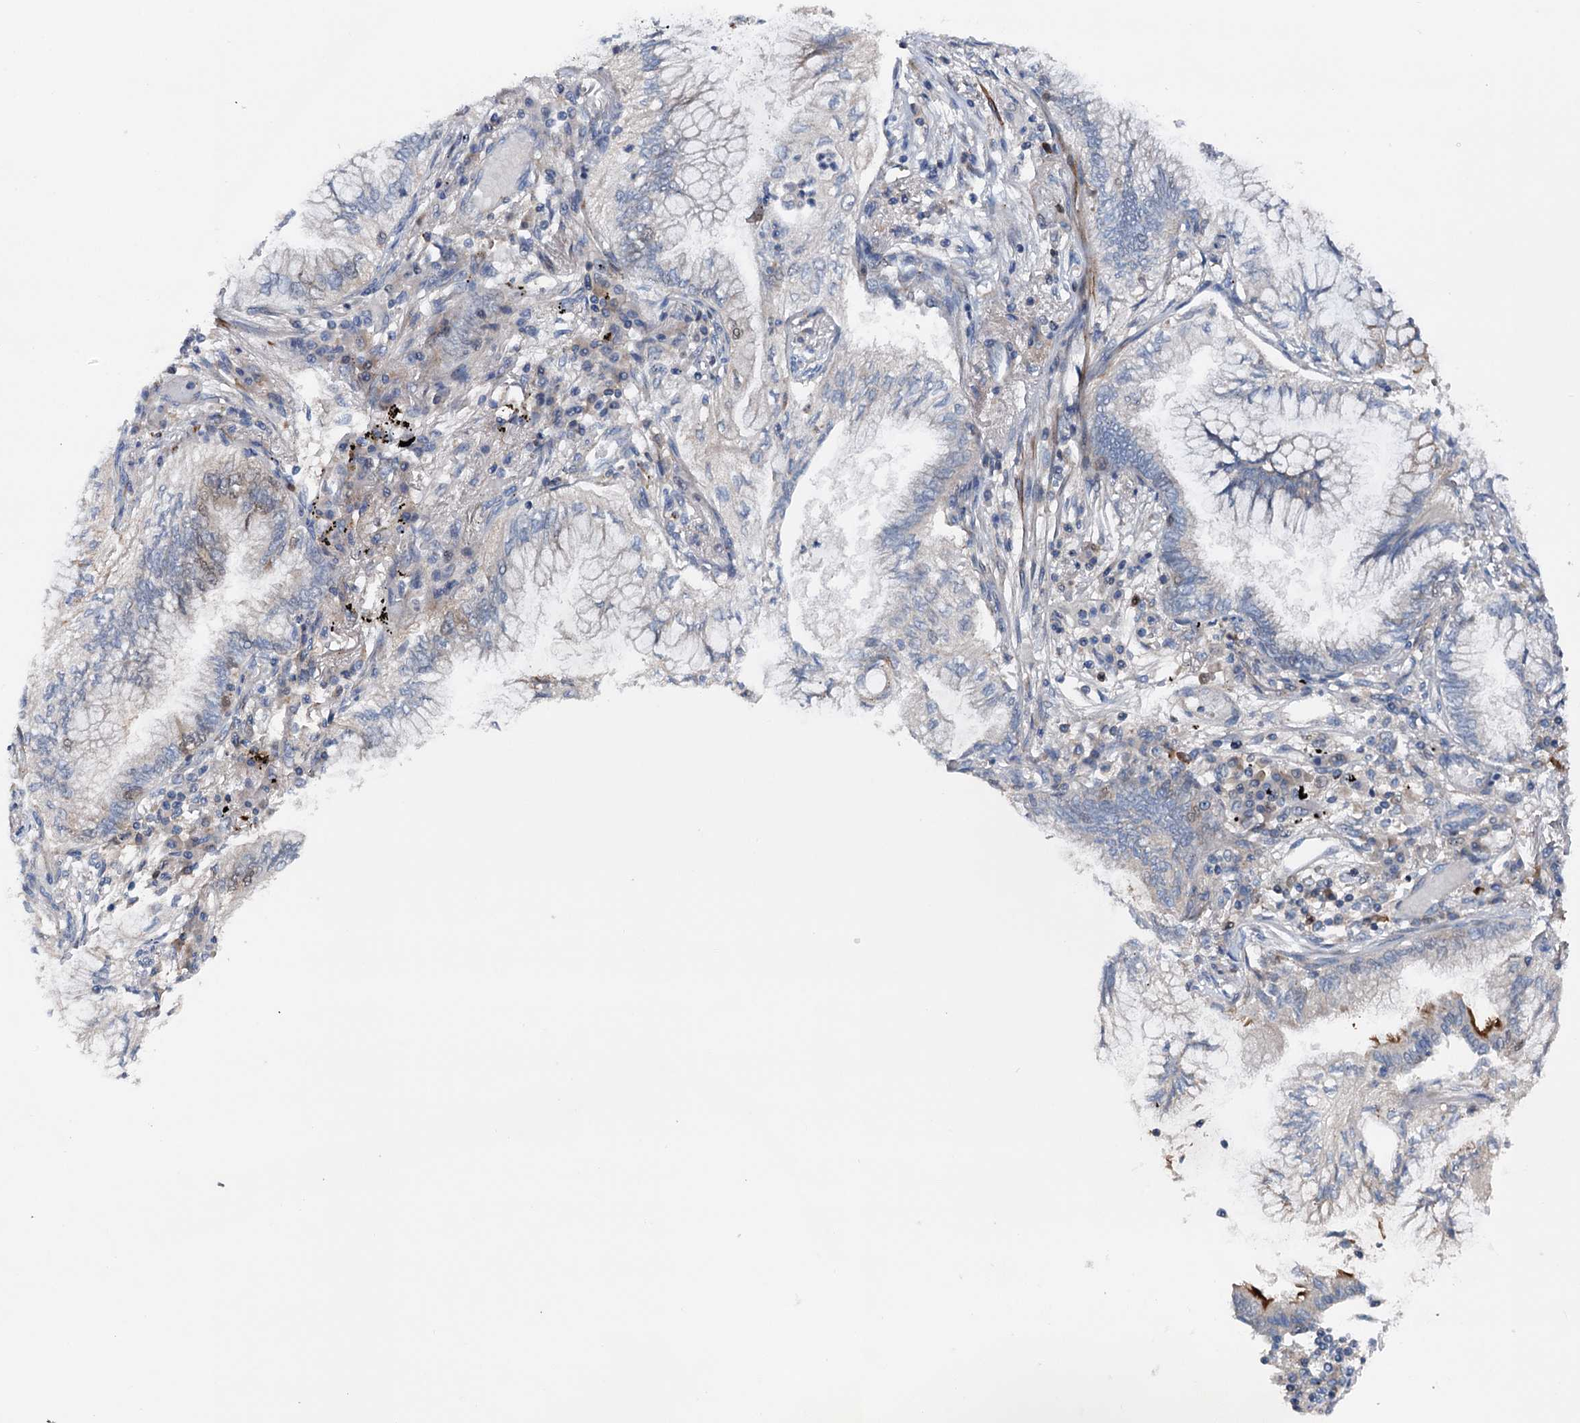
{"staining": {"intensity": "negative", "quantity": "none", "location": "none"}, "tissue": "lung cancer", "cell_type": "Tumor cells", "image_type": "cancer", "snomed": [{"axis": "morphology", "description": "Adenocarcinoma, NOS"}, {"axis": "topography", "description": "Lung"}], "caption": "Tumor cells show no significant protein expression in lung cancer (adenocarcinoma).", "gene": "NCAPD2", "patient": {"sex": "female", "age": 70}}